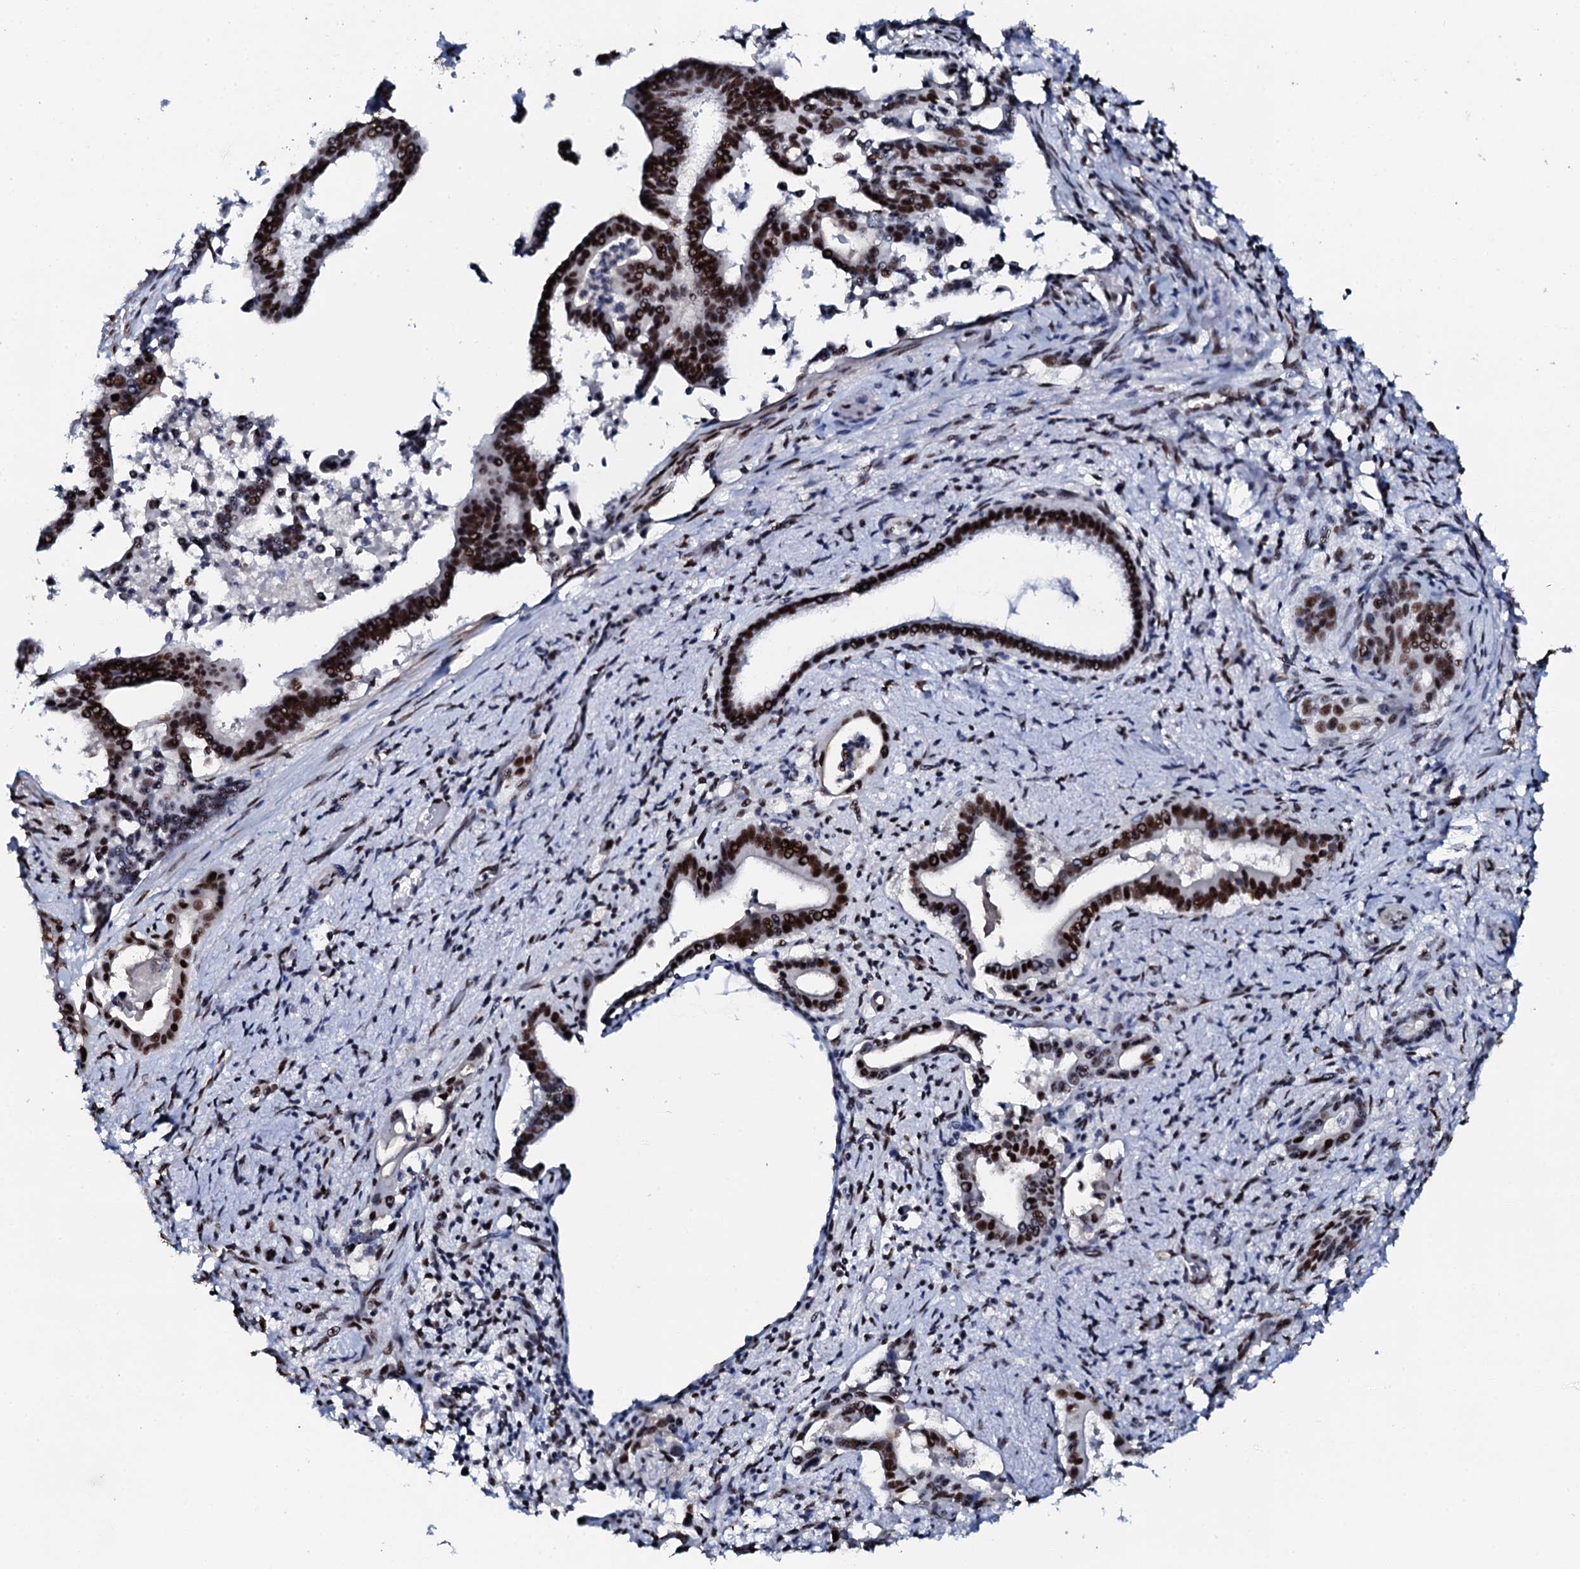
{"staining": {"intensity": "strong", "quantity": ">75%", "location": "nuclear"}, "tissue": "pancreatic cancer", "cell_type": "Tumor cells", "image_type": "cancer", "snomed": [{"axis": "morphology", "description": "Adenocarcinoma, NOS"}, {"axis": "topography", "description": "Pancreas"}], "caption": "Adenocarcinoma (pancreatic) stained for a protein shows strong nuclear positivity in tumor cells. (IHC, brightfield microscopy, high magnification).", "gene": "NKAPD1", "patient": {"sex": "female", "age": 77}}